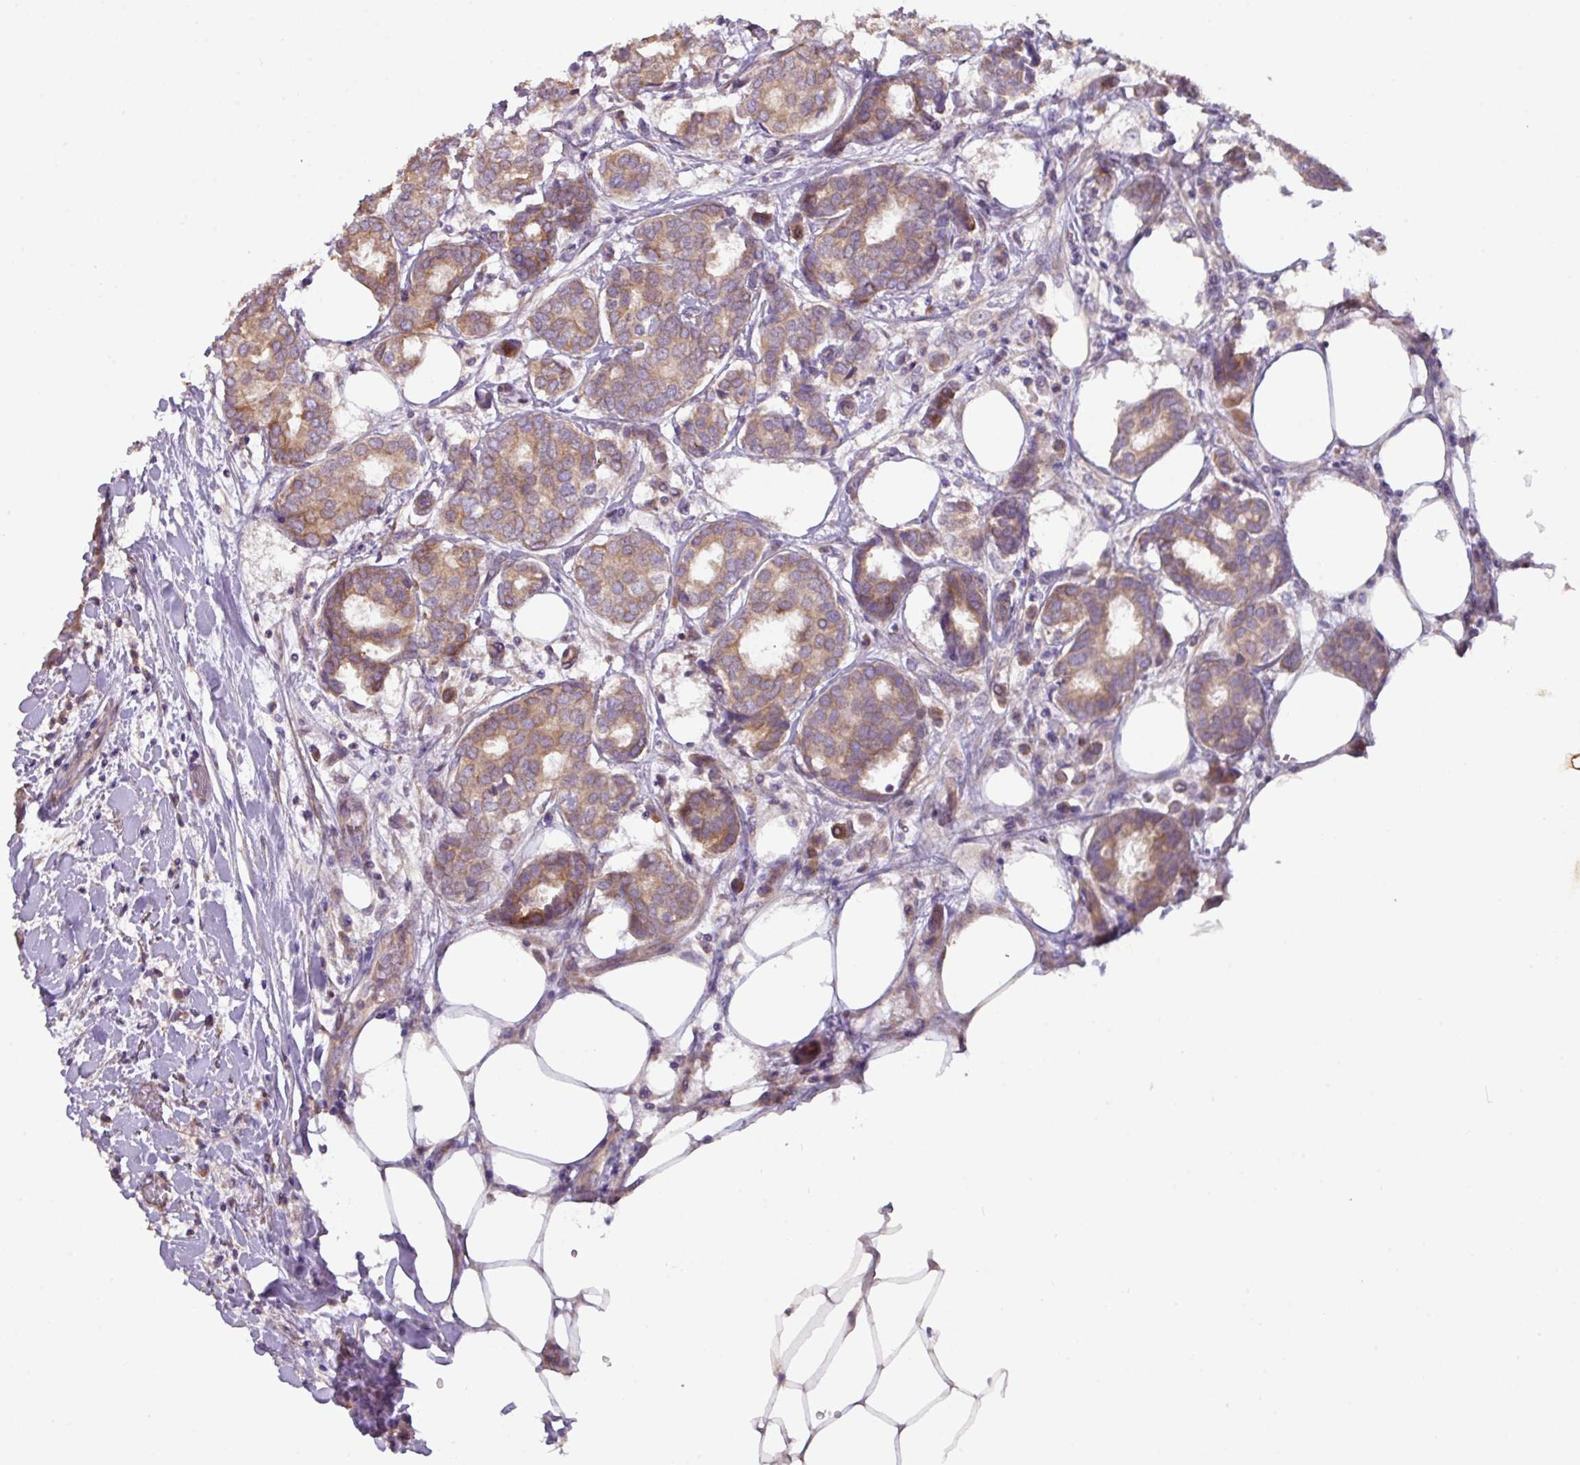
{"staining": {"intensity": "moderate", "quantity": ">75%", "location": "cytoplasmic/membranous"}, "tissue": "breast cancer", "cell_type": "Tumor cells", "image_type": "cancer", "snomed": [{"axis": "morphology", "description": "Duct carcinoma"}, {"axis": "topography", "description": "Breast"}], "caption": "There is medium levels of moderate cytoplasmic/membranous positivity in tumor cells of breast cancer, as demonstrated by immunohistochemical staining (brown color).", "gene": "MRRF", "patient": {"sex": "female", "age": 73}}